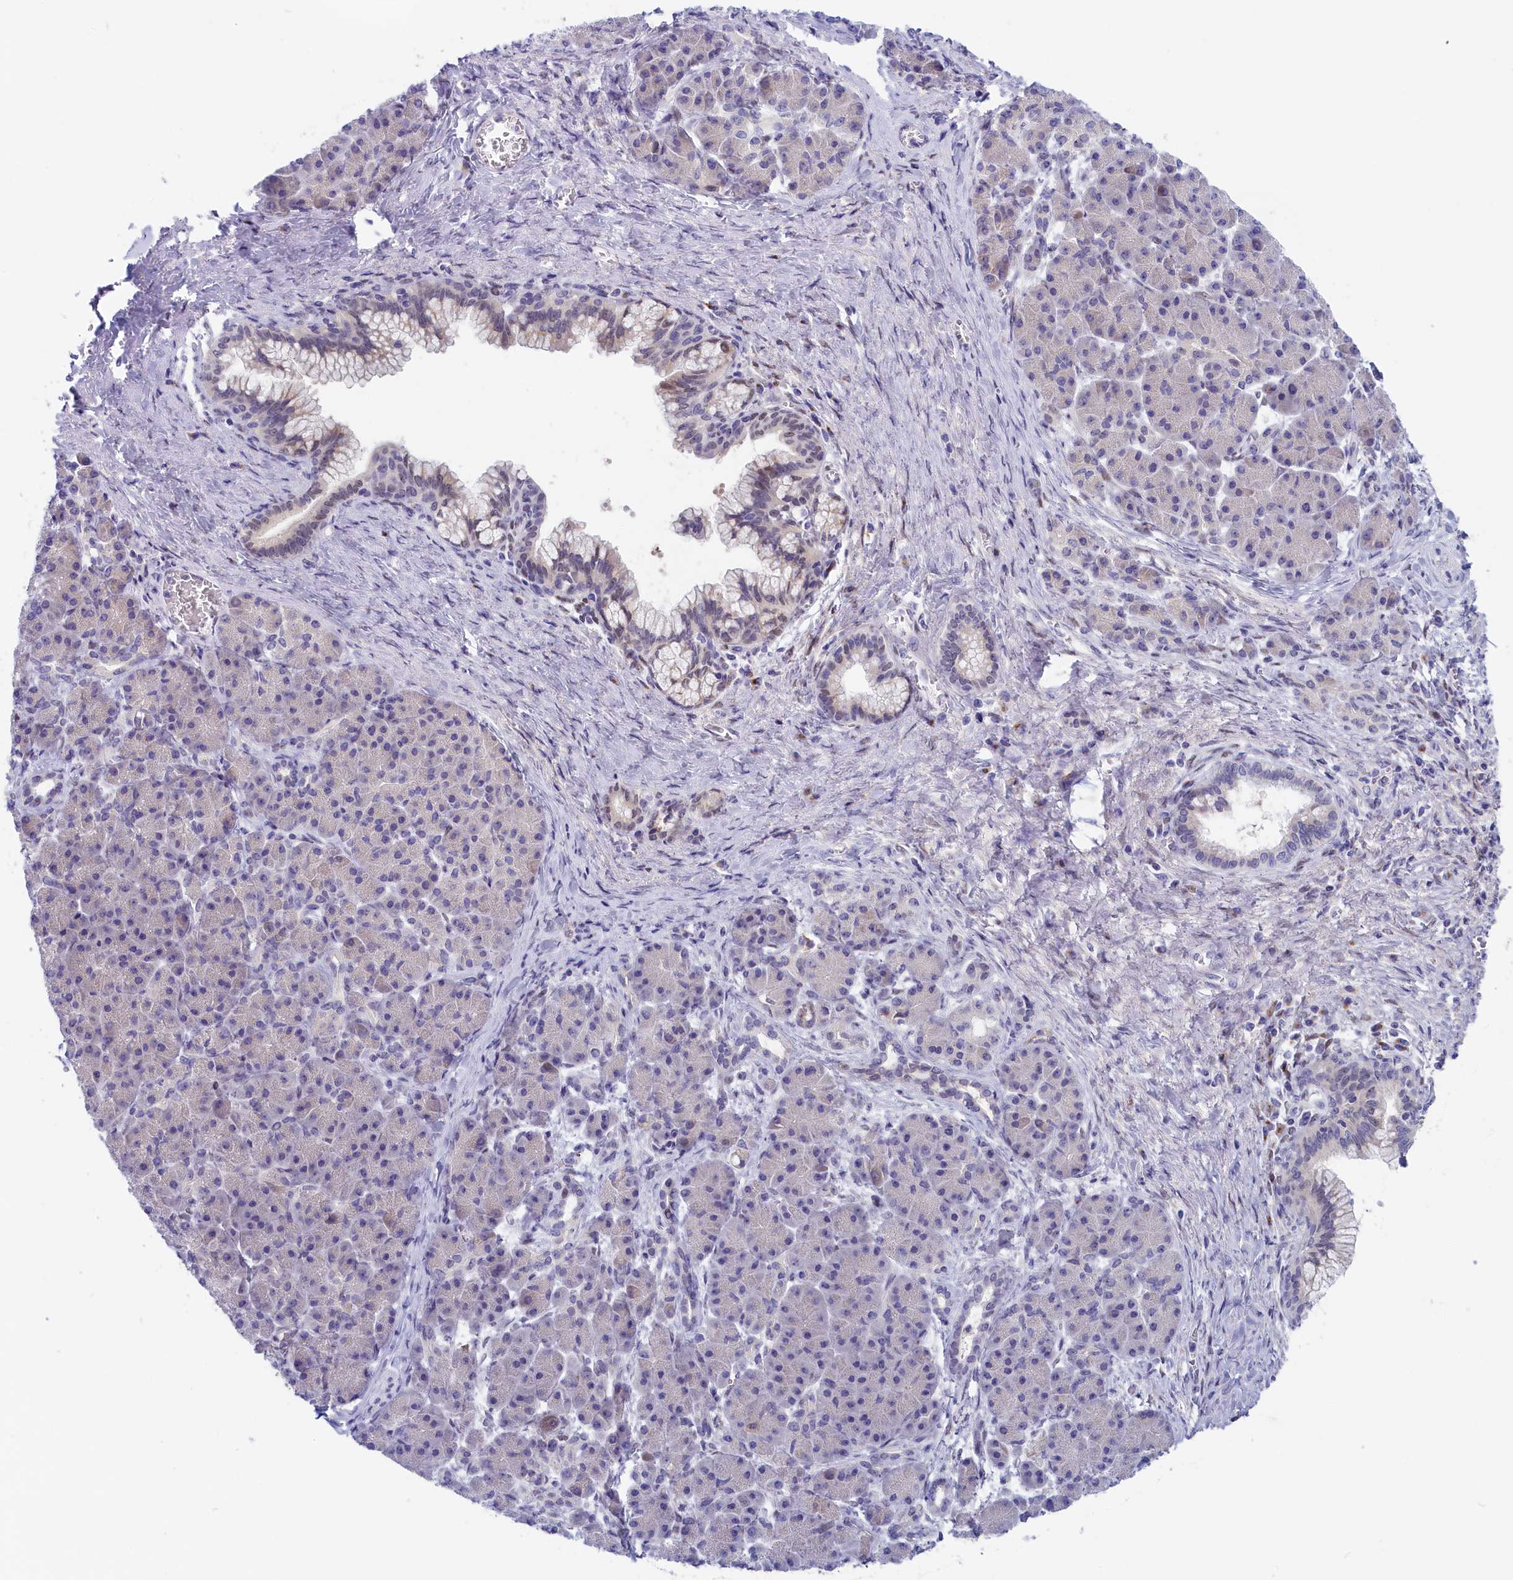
{"staining": {"intensity": "negative", "quantity": "none", "location": "none"}, "tissue": "pancreatic cancer", "cell_type": "Tumor cells", "image_type": "cancer", "snomed": [{"axis": "morphology", "description": "Normal tissue, NOS"}, {"axis": "morphology", "description": "Adenocarcinoma, NOS"}, {"axis": "topography", "description": "Pancreas"}], "caption": "Immunohistochemistry (IHC) histopathology image of human pancreatic cancer (adenocarcinoma) stained for a protein (brown), which shows no staining in tumor cells. (IHC, brightfield microscopy, high magnification).", "gene": "CHST12", "patient": {"sex": "female", "age": 55}}